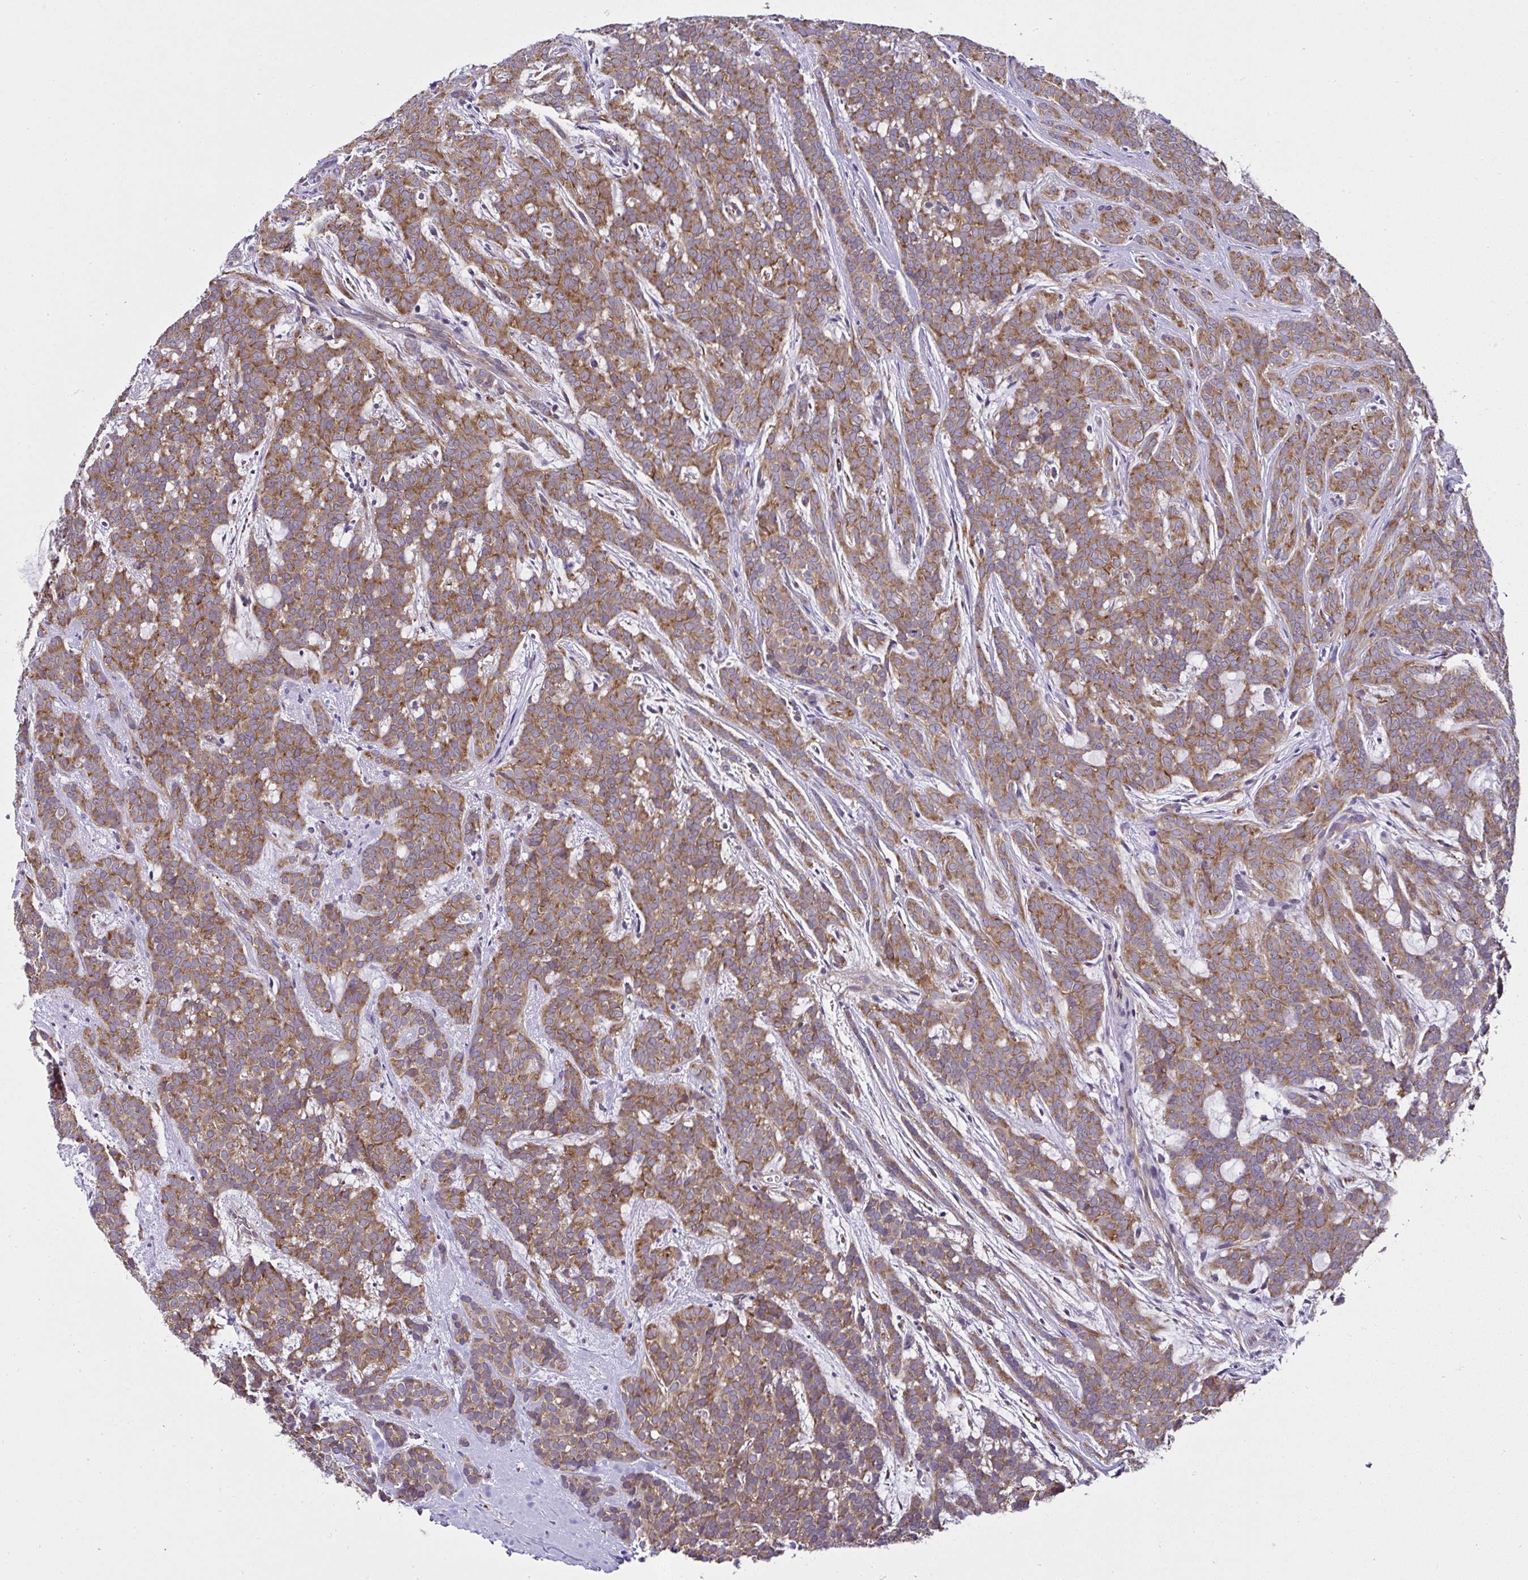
{"staining": {"intensity": "moderate", "quantity": ">75%", "location": "cytoplasmic/membranous"}, "tissue": "head and neck cancer", "cell_type": "Tumor cells", "image_type": "cancer", "snomed": [{"axis": "morphology", "description": "Normal tissue, NOS"}, {"axis": "morphology", "description": "Adenocarcinoma, NOS"}, {"axis": "topography", "description": "Oral tissue"}, {"axis": "topography", "description": "Head-Neck"}], "caption": "About >75% of tumor cells in head and neck cancer (adenocarcinoma) demonstrate moderate cytoplasmic/membranous protein positivity as visualized by brown immunohistochemical staining.", "gene": "RPS7", "patient": {"sex": "female", "age": 57}}